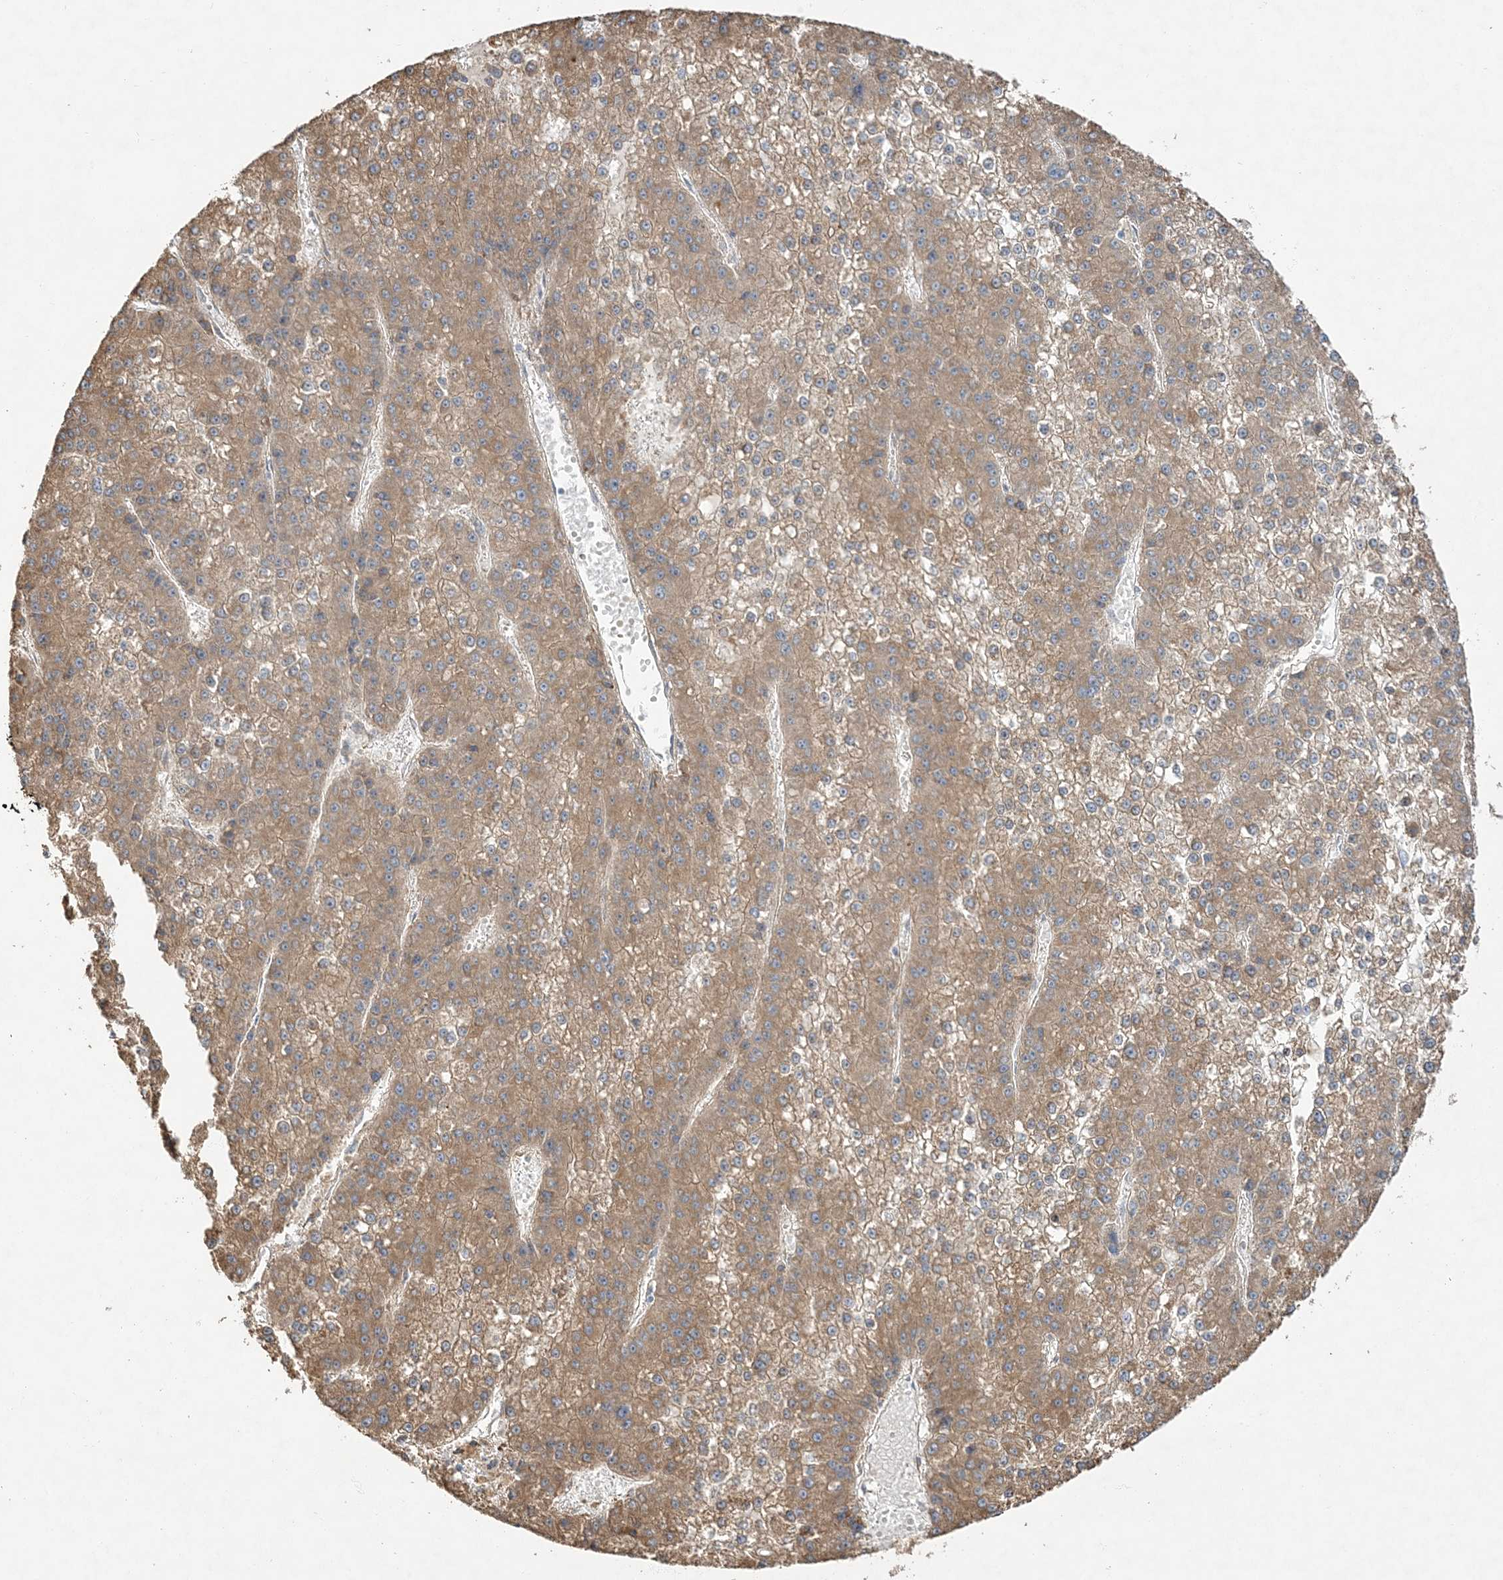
{"staining": {"intensity": "moderate", "quantity": ">75%", "location": "cytoplasmic/membranous"}, "tissue": "liver cancer", "cell_type": "Tumor cells", "image_type": "cancer", "snomed": [{"axis": "morphology", "description": "Carcinoma, Hepatocellular, NOS"}, {"axis": "topography", "description": "Liver"}], "caption": "Moderate cytoplasmic/membranous protein positivity is appreciated in approximately >75% of tumor cells in liver cancer (hepatocellular carcinoma).", "gene": "ZFYVE16", "patient": {"sex": "female", "age": 73}}